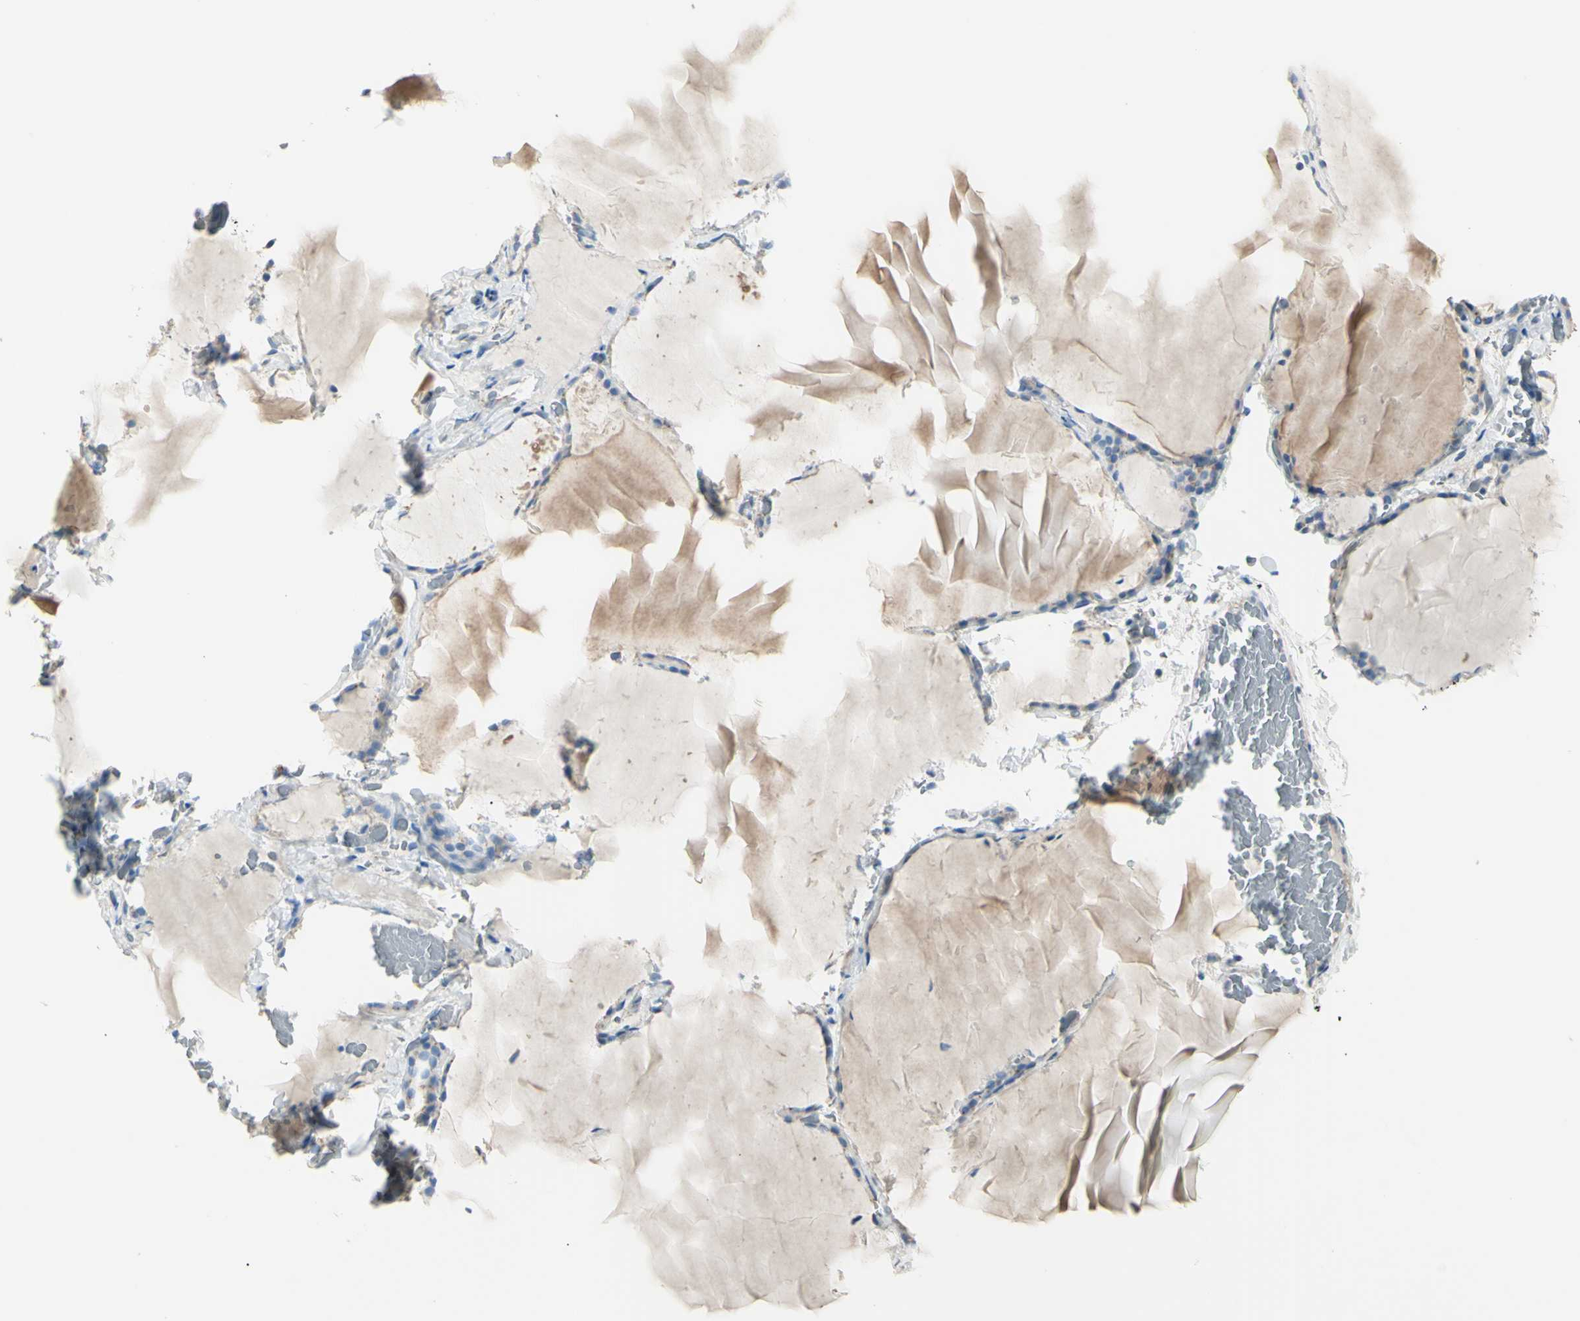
{"staining": {"intensity": "moderate", "quantity": "<25%", "location": "cytoplasmic/membranous"}, "tissue": "thyroid gland", "cell_type": "Glandular cells", "image_type": "normal", "snomed": [{"axis": "morphology", "description": "Normal tissue, NOS"}, {"axis": "topography", "description": "Thyroid gland"}], "caption": "Protein expression by immunohistochemistry reveals moderate cytoplasmic/membranous positivity in approximately <25% of glandular cells in unremarkable thyroid gland.", "gene": "B4GALT3", "patient": {"sex": "female", "age": 22}}